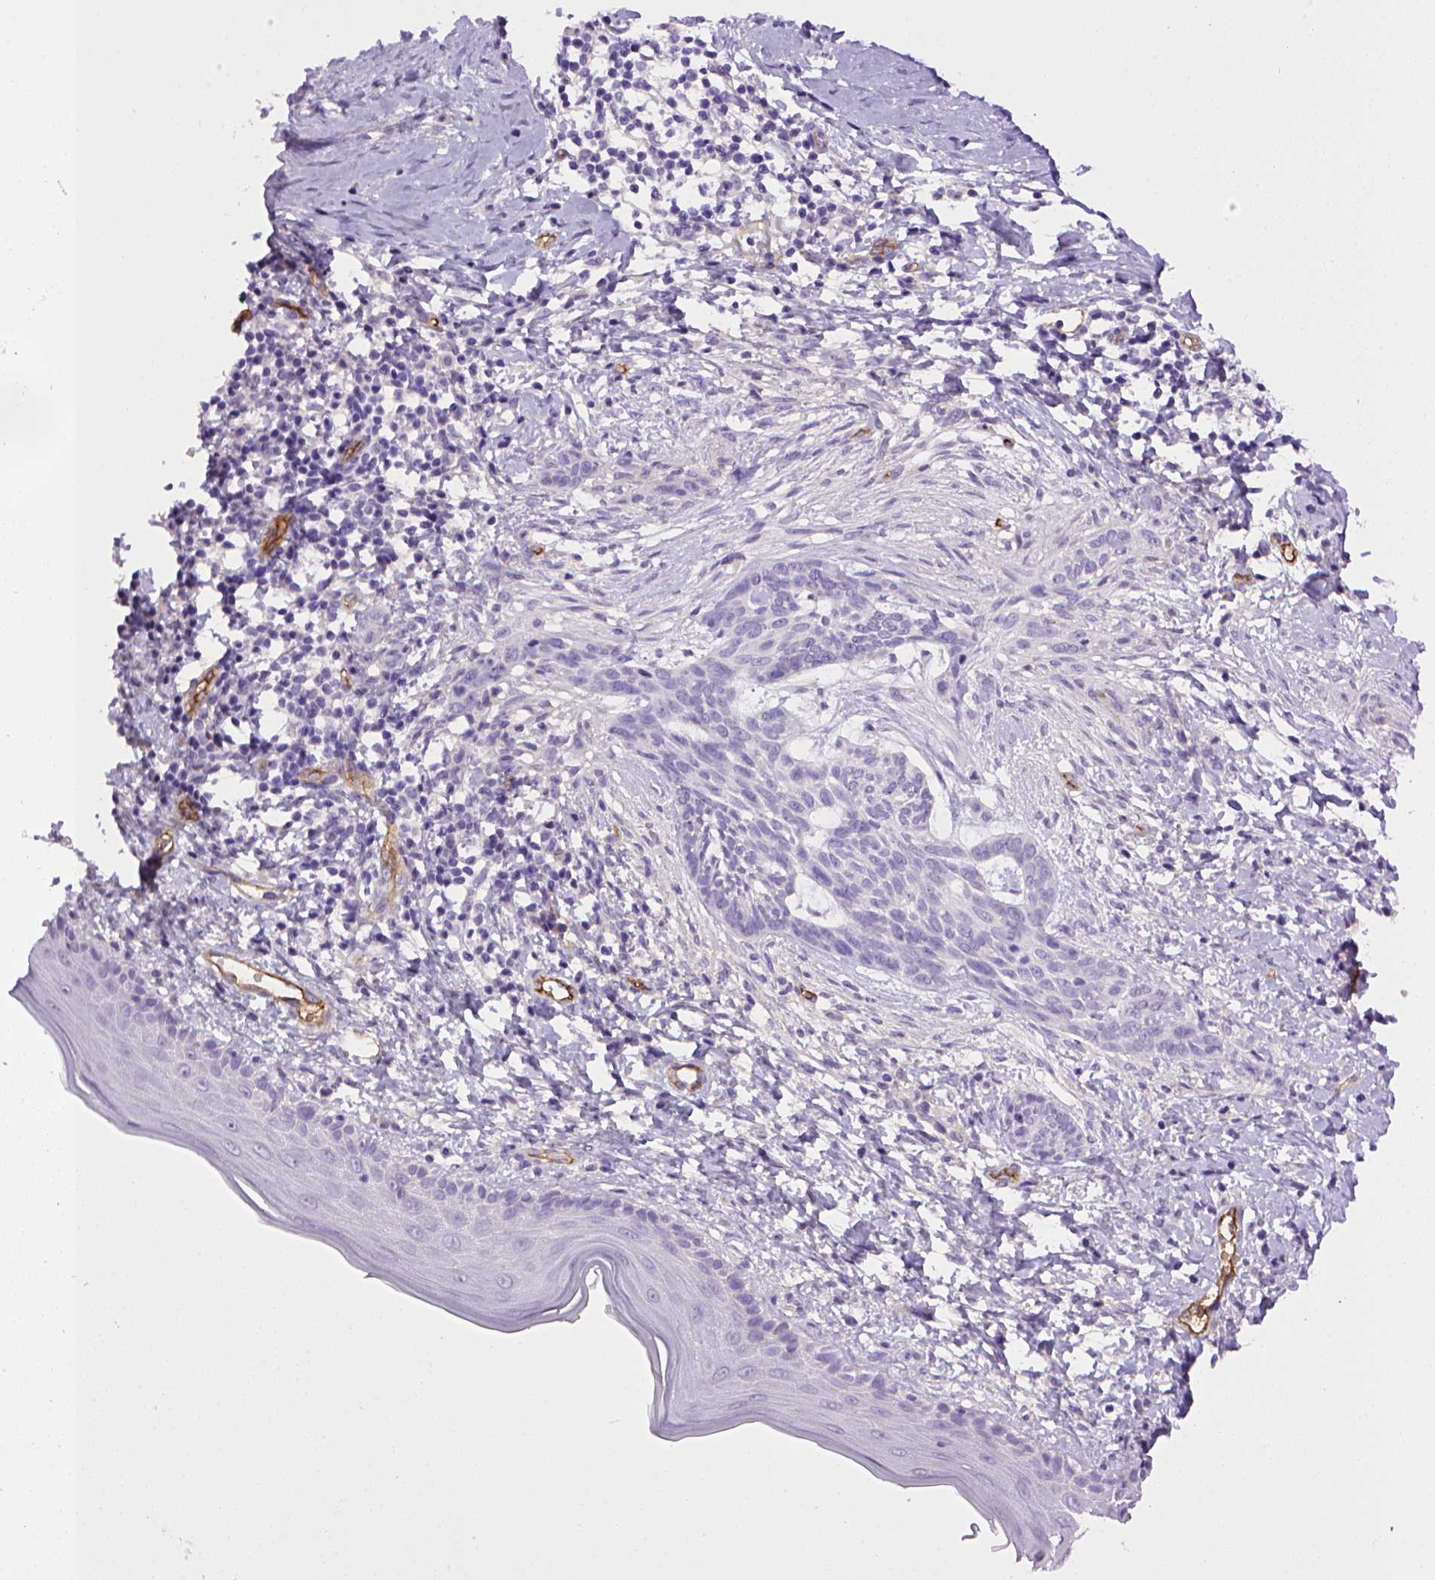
{"staining": {"intensity": "negative", "quantity": "none", "location": "none"}, "tissue": "skin cancer", "cell_type": "Tumor cells", "image_type": "cancer", "snomed": [{"axis": "morphology", "description": "Normal tissue, NOS"}, {"axis": "morphology", "description": "Basal cell carcinoma"}, {"axis": "topography", "description": "Skin"}], "caption": "The photomicrograph reveals no staining of tumor cells in skin basal cell carcinoma. (Brightfield microscopy of DAB (3,3'-diaminobenzidine) immunohistochemistry at high magnification).", "gene": "ENG", "patient": {"sex": "male", "age": 84}}